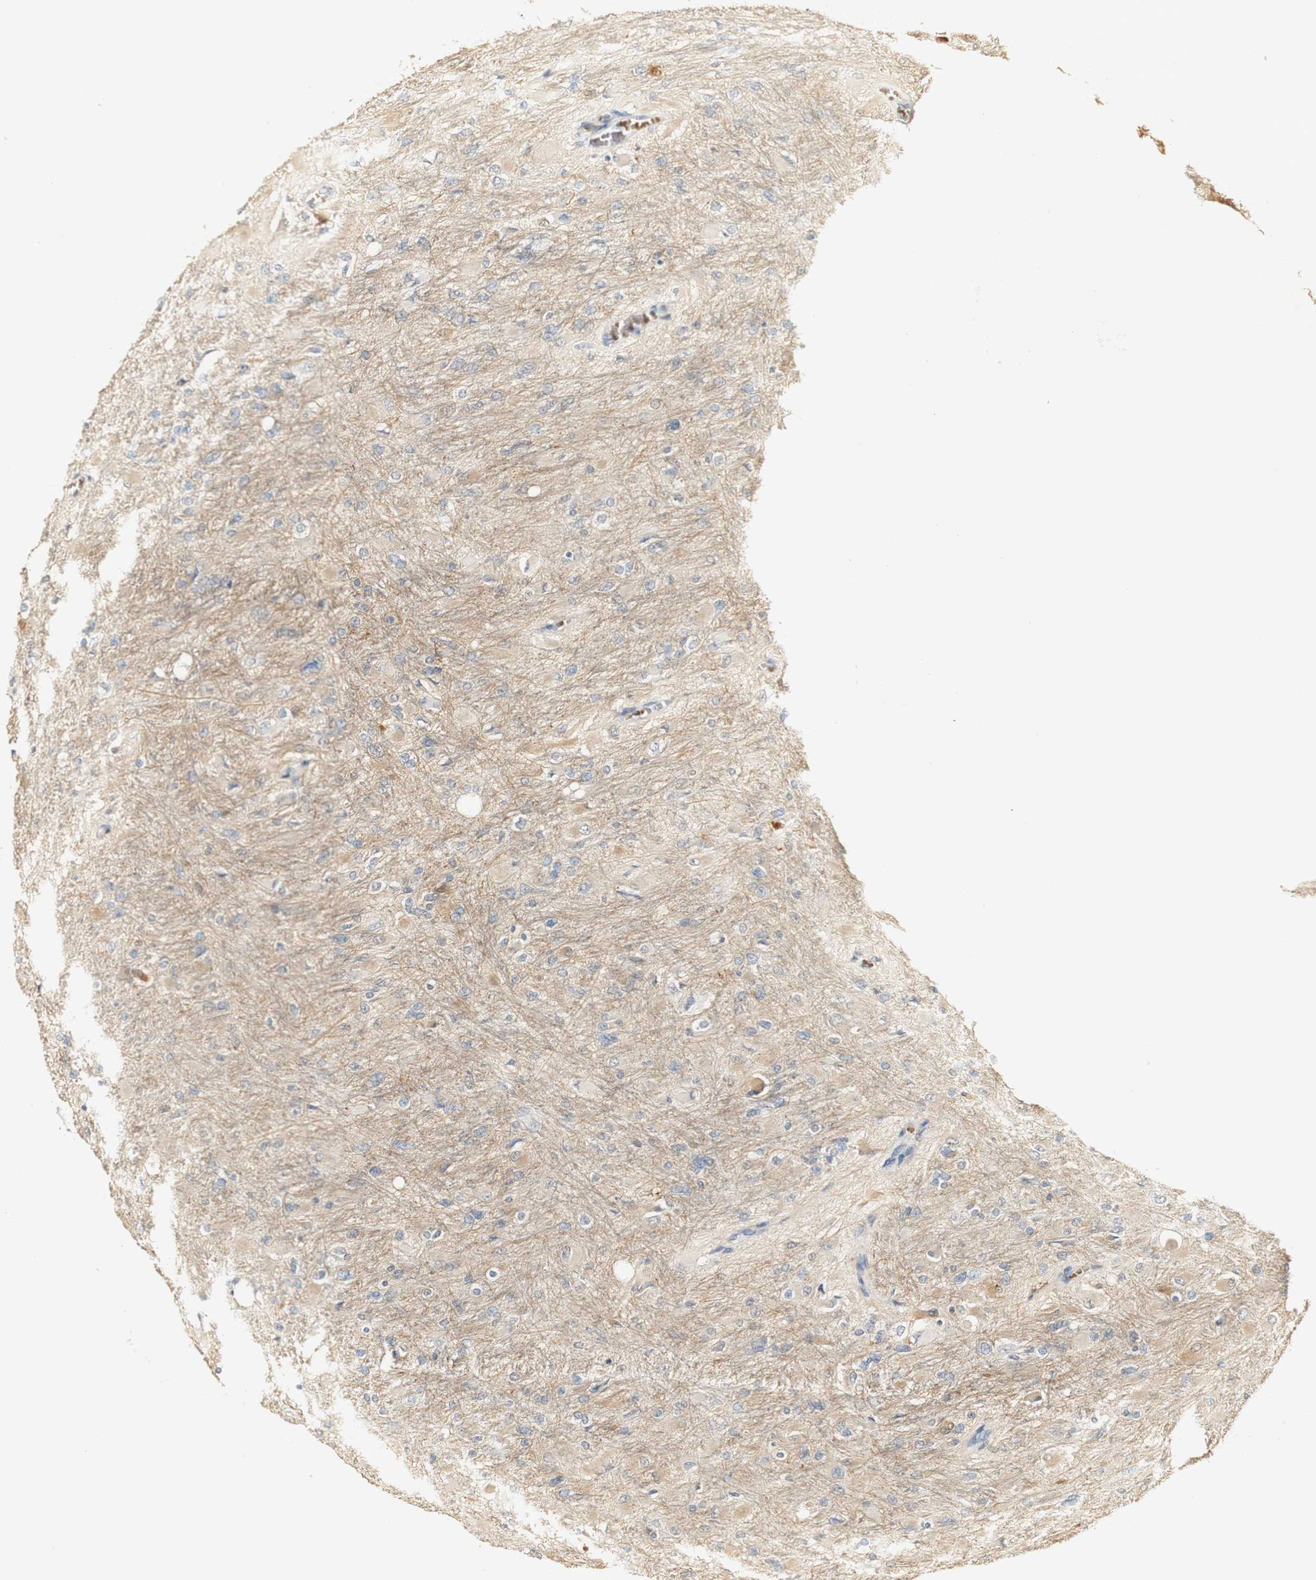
{"staining": {"intensity": "weak", "quantity": "25%-75%", "location": "cytoplasmic/membranous"}, "tissue": "glioma", "cell_type": "Tumor cells", "image_type": "cancer", "snomed": [{"axis": "morphology", "description": "Glioma, malignant, High grade"}, {"axis": "topography", "description": "Cerebral cortex"}], "caption": "Immunohistochemical staining of glioma displays low levels of weak cytoplasmic/membranous staining in about 25%-75% of tumor cells.", "gene": "SYT7", "patient": {"sex": "female", "age": 36}}